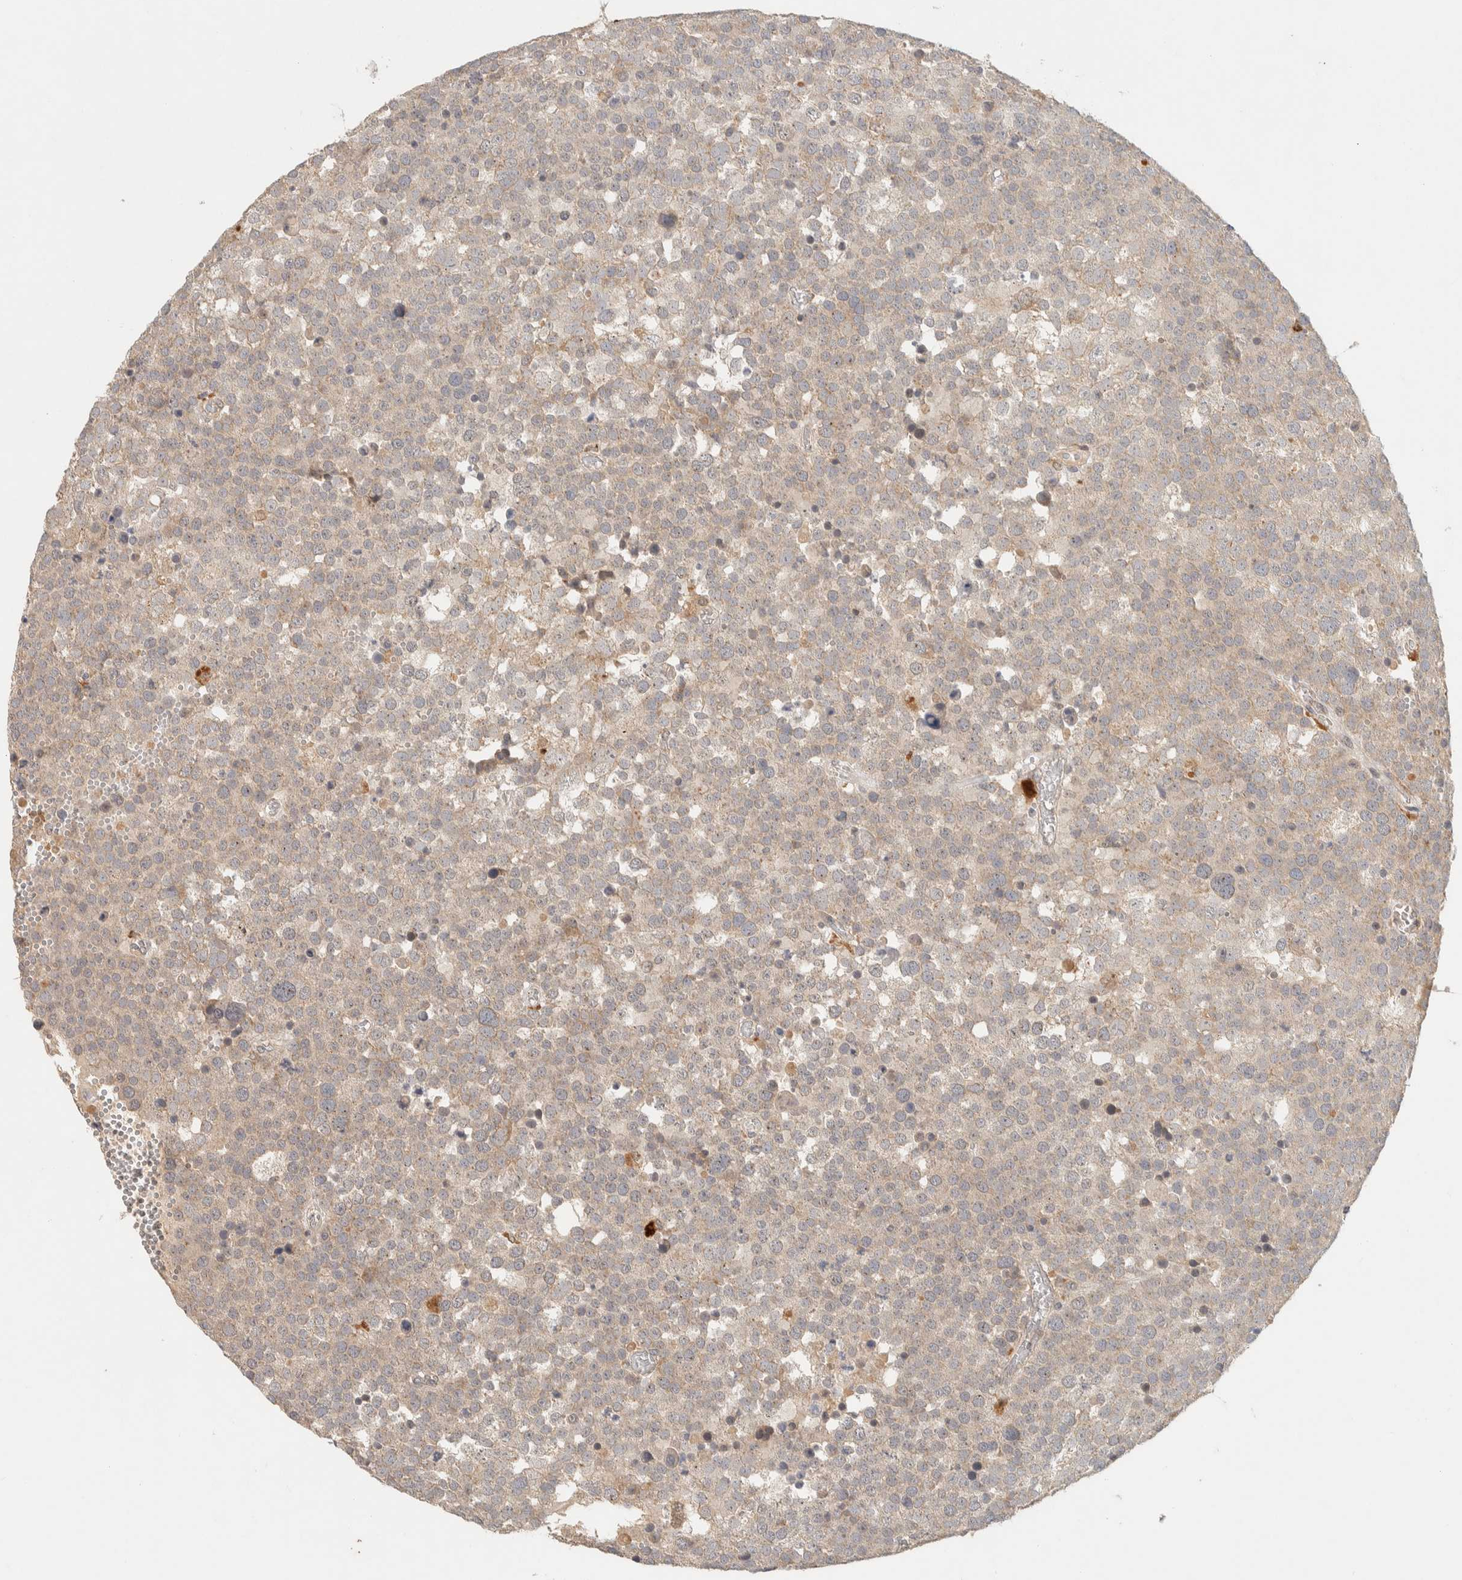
{"staining": {"intensity": "negative", "quantity": "none", "location": "none"}, "tissue": "testis cancer", "cell_type": "Tumor cells", "image_type": "cancer", "snomed": [{"axis": "morphology", "description": "Seminoma, NOS"}, {"axis": "topography", "description": "Testis"}], "caption": "High magnification brightfield microscopy of testis seminoma stained with DAB (3,3'-diaminobenzidine) (brown) and counterstained with hematoxylin (blue): tumor cells show no significant positivity.", "gene": "ITPA", "patient": {"sex": "male", "age": 71}}